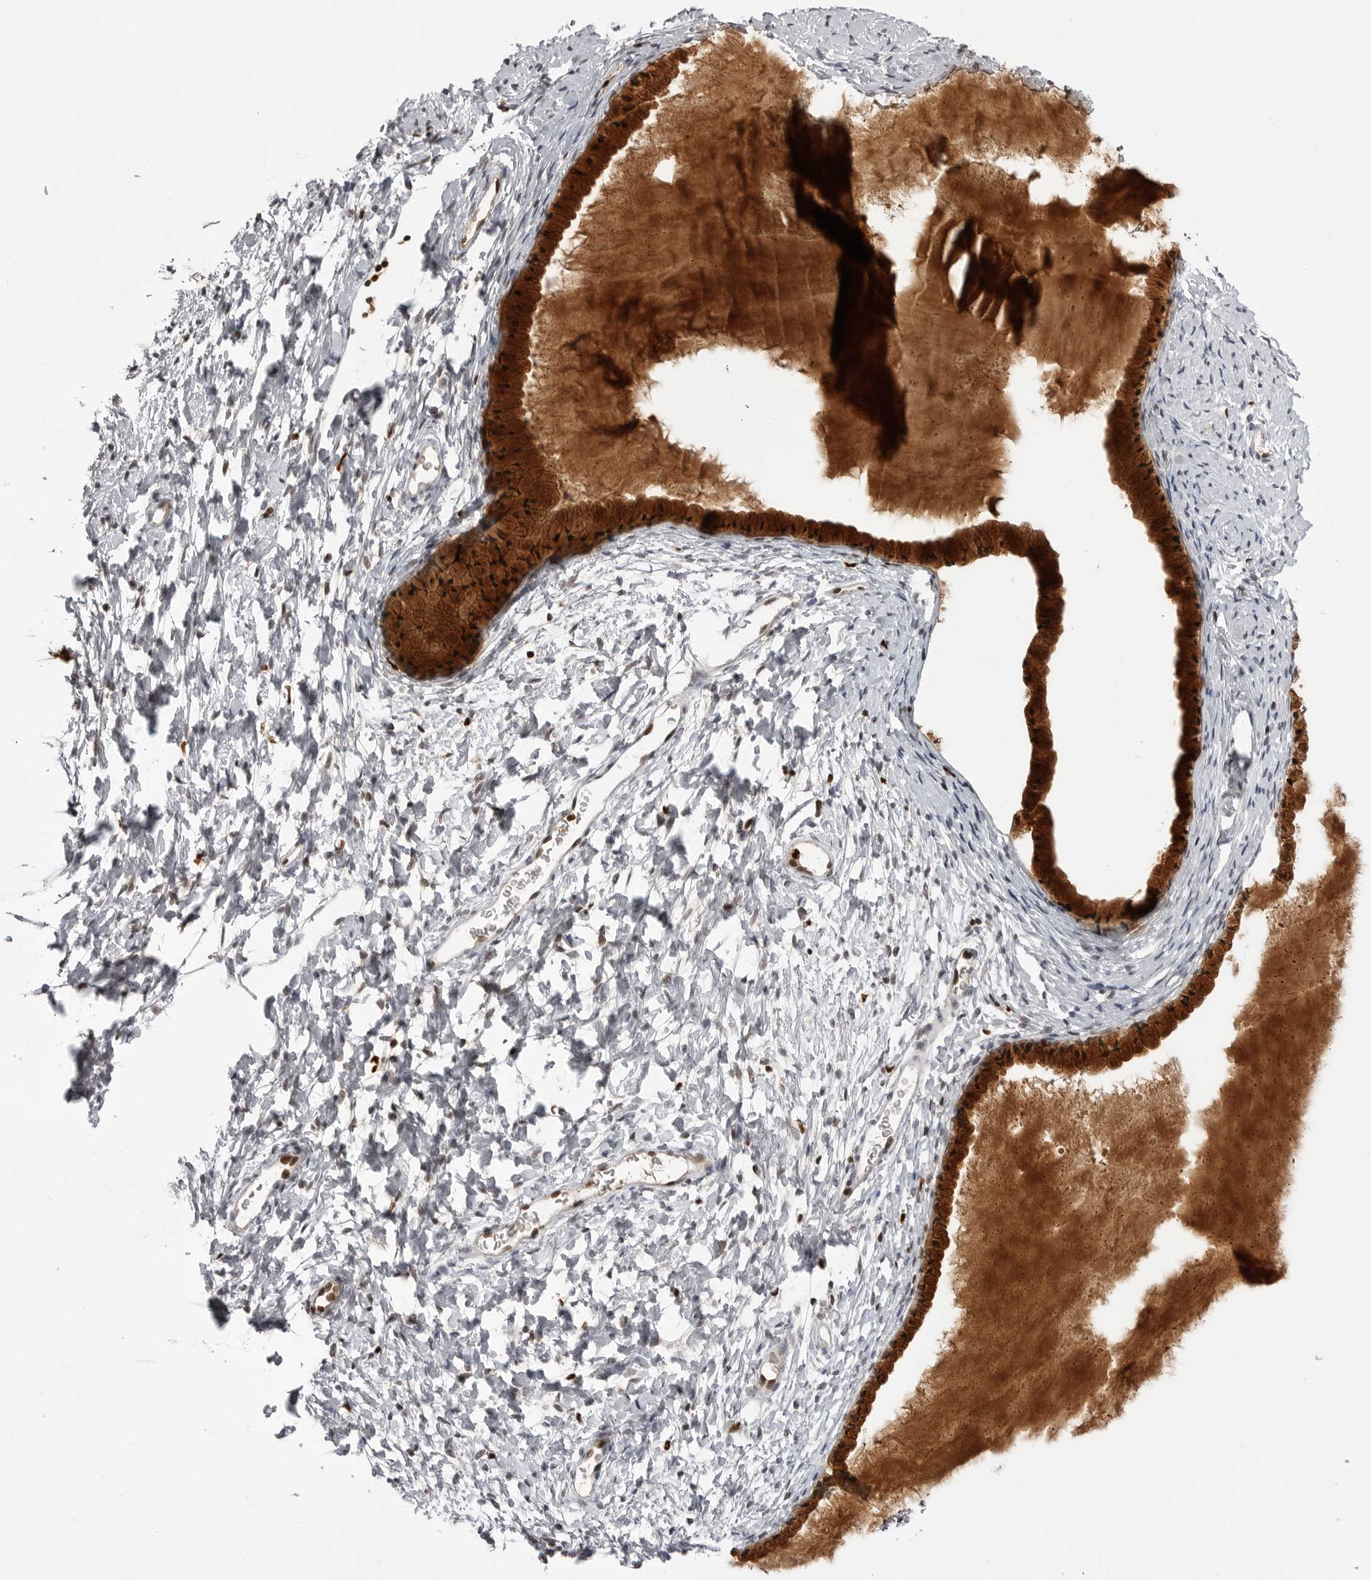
{"staining": {"intensity": "strong", "quantity": ">75%", "location": "cytoplasmic/membranous,nuclear"}, "tissue": "cervix", "cell_type": "Glandular cells", "image_type": "normal", "snomed": [{"axis": "morphology", "description": "Normal tissue, NOS"}, {"axis": "topography", "description": "Cervix"}], "caption": "Cervix stained for a protein (brown) demonstrates strong cytoplasmic/membranous,nuclear positive staining in approximately >75% of glandular cells.", "gene": "PTK2B", "patient": {"sex": "female", "age": 72}}